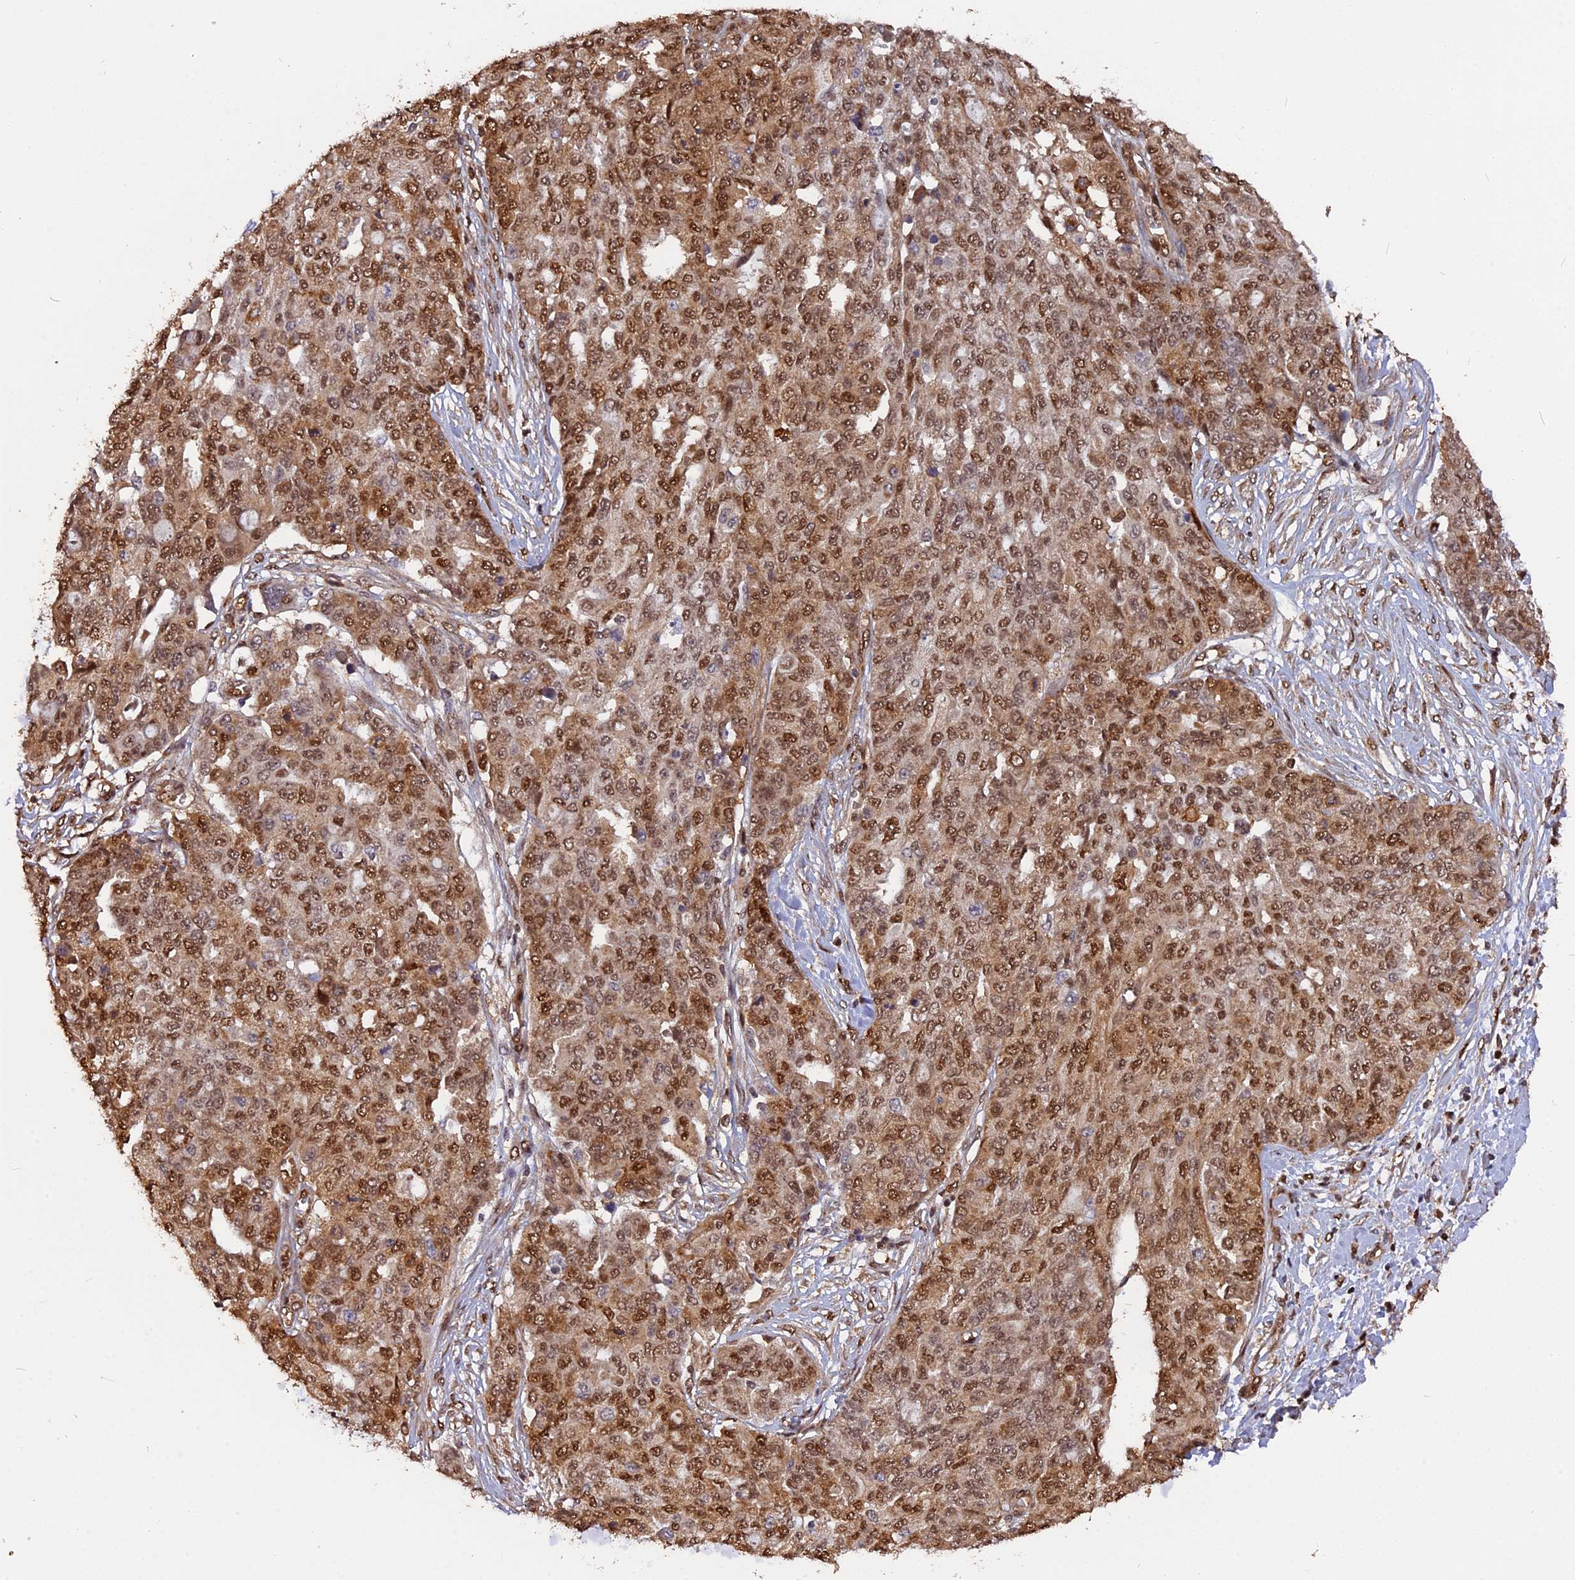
{"staining": {"intensity": "moderate", "quantity": ">75%", "location": "nuclear"}, "tissue": "ovarian cancer", "cell_type": "Tumor cells", "image_type": "cancer", "snomed": [{"axis": "morphology", "description": "Cystadenocarcinoma, serous, NOS"}, {"axis": "topography", "description": "Soft tissue"}, {"axis": "topography", "description": "Ovary"}], "caption": "There is medium levels of moderate nuclear staining in tumor cells of serous cystadenocarcinoma (ovarian), as demonstrated by immunohistochemical staining (brown color).", "gene": "ADRM1", "patient": {"sex": "female", "age": 57}}